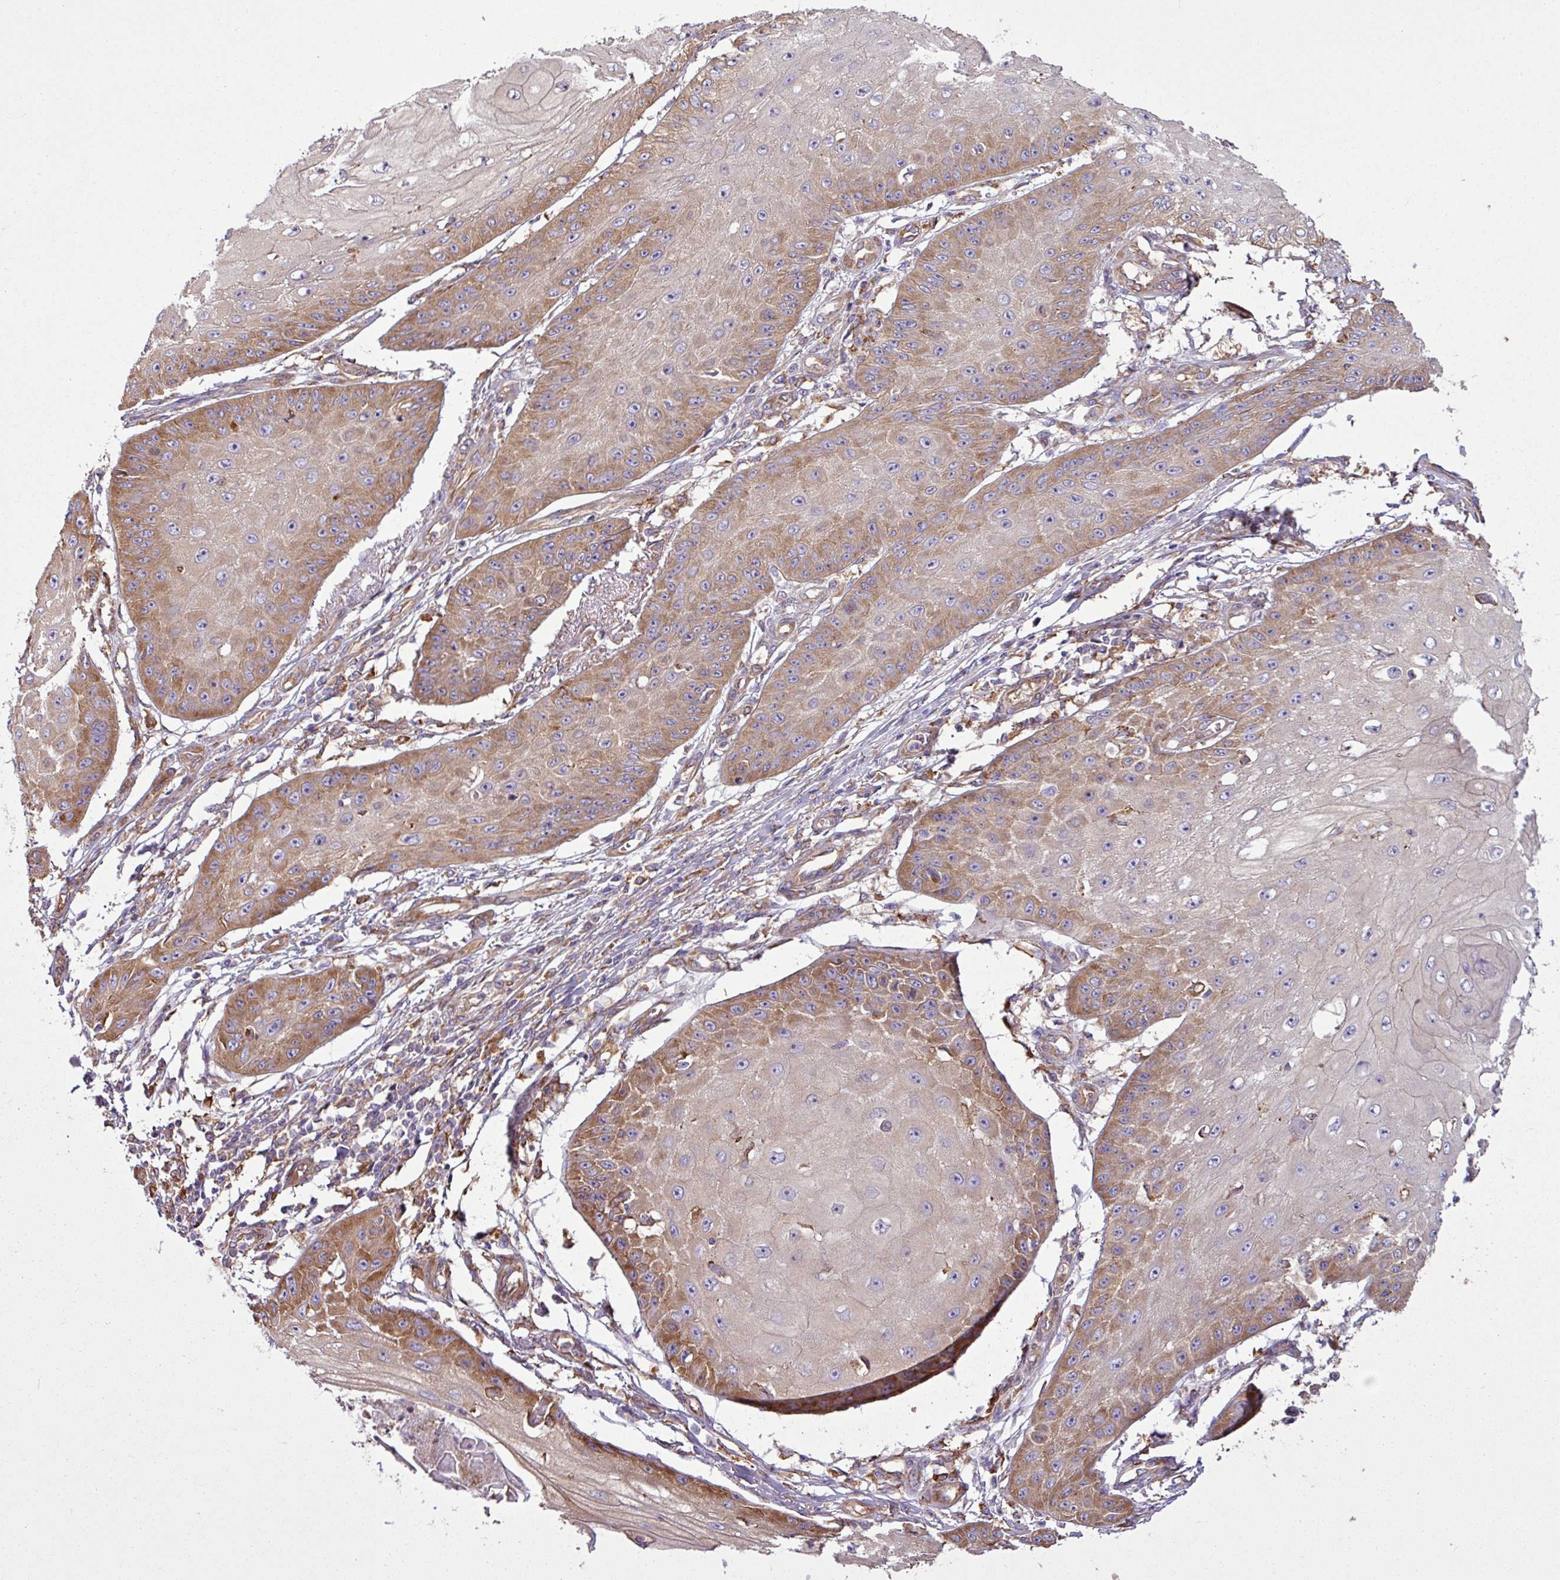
{"staining": {"intensity": "moderate", "quantity": ">75%", "location": "cytoplasmic/membranous"}, "tissue": "skin cancer", "cell_type": "Tumor cells", "image_type": "cancer", "snomed": [{"axis": "morphology", "description": "Squamous cell carcinoma, NOS"}, {"axis": "topography", "description": "Skin"}], "caption": "Skin cancer stained with a protein marker reveals moderate staining in tumor cells.", "gene": "PACSIN2", "patient": {"sex": "male", "age": 70}}